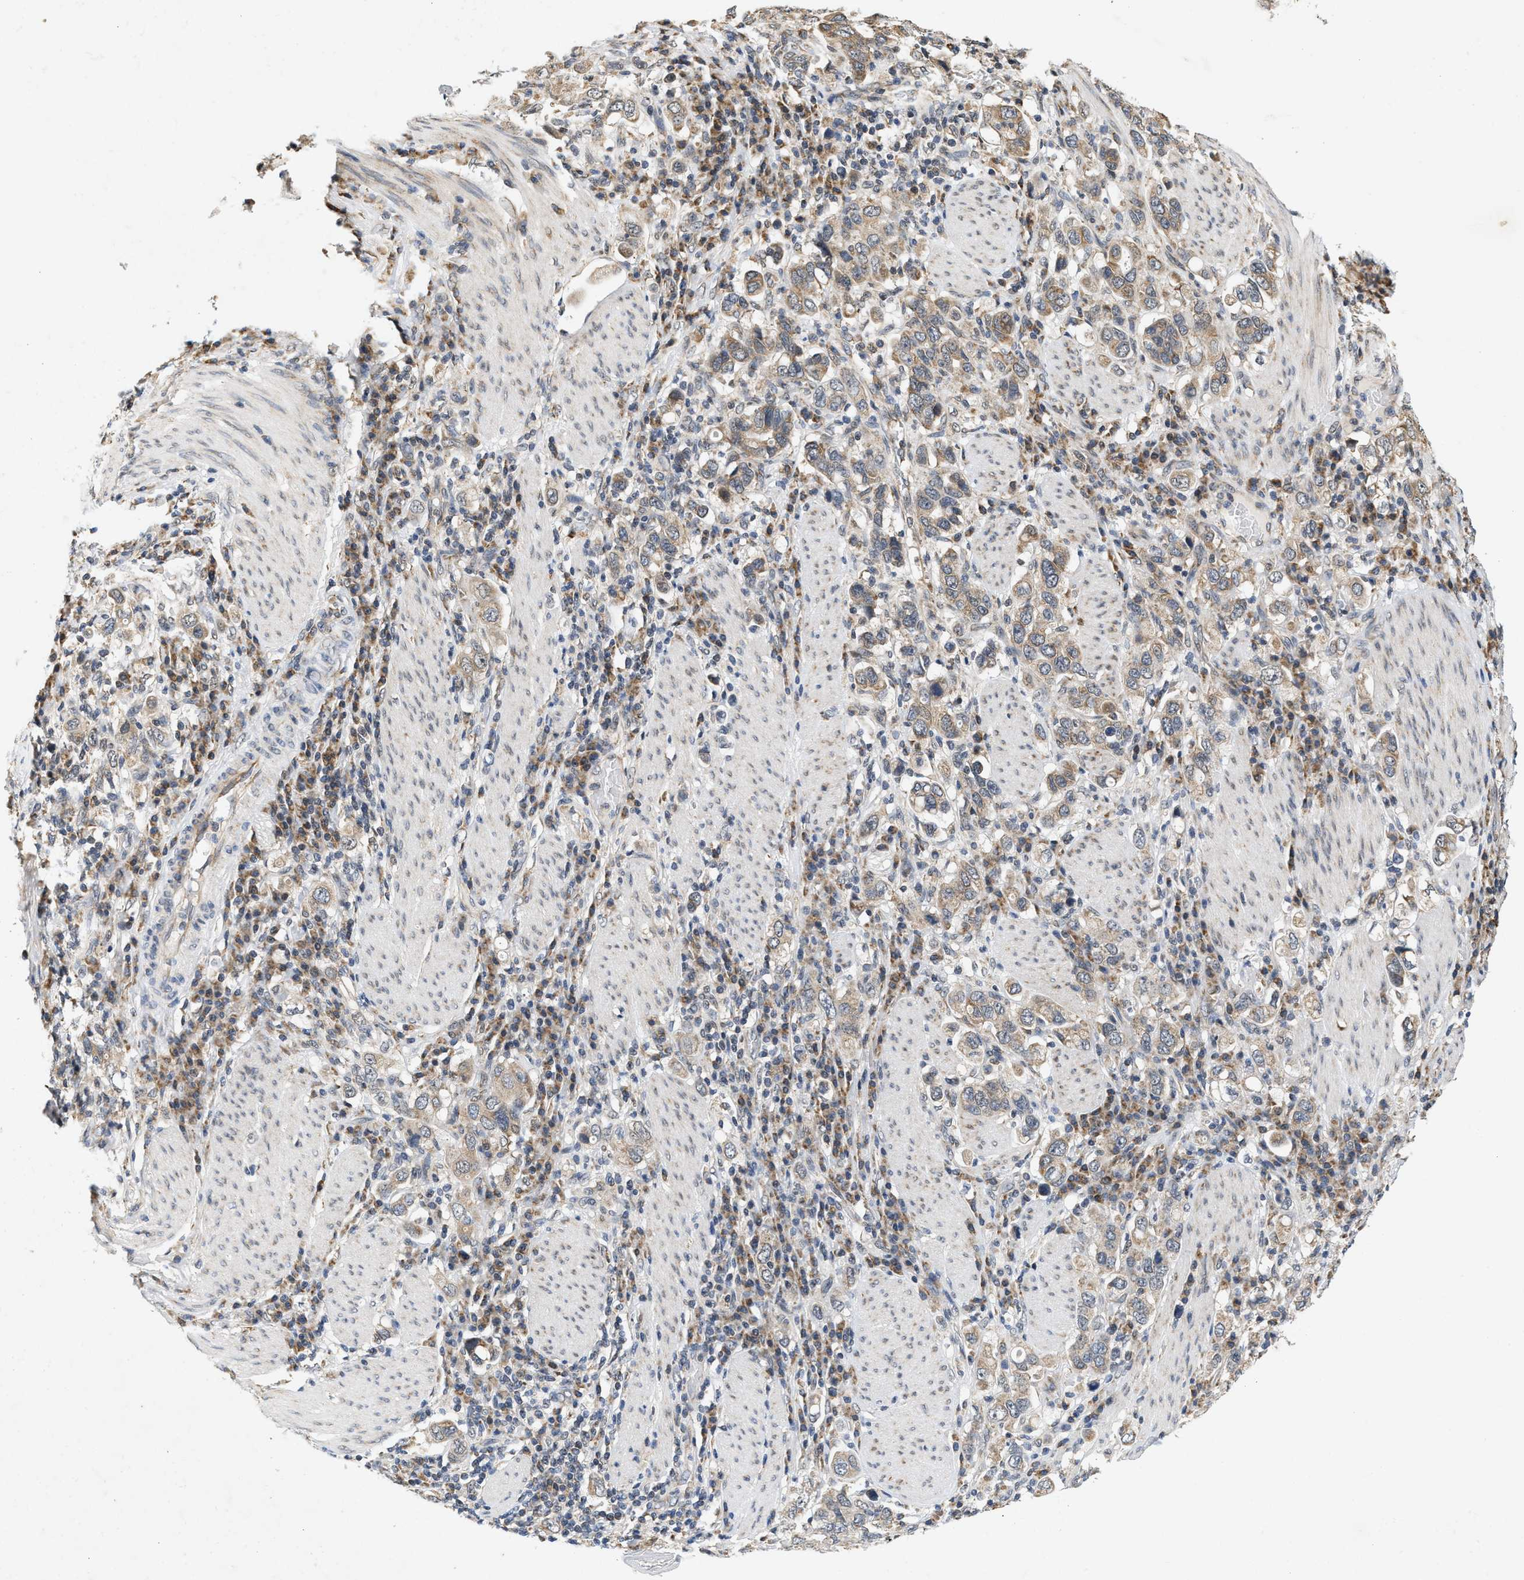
{"staining": {"intensity": "weak", "quantity": ">75%", "location": "cytoplasmic/membranous"}, "tissue": "stomach cancer", "cell_type": "Tumor cells", "image_type": "cancer", "snomed": [{"axis": "morphology", "description": "Adenocarcinoma, NOS"}, {"axis": "topography", "description": "Stomach, upper"}], "caption": "Immunohistochemistry of adenocarcinoma (stomach) exhibits low levels of weak cytoplasmic/membranous positivity in about >75% of tumor cells.", "gene": "GIGYF1", "patient": {"sex": "male", "age": 62}}